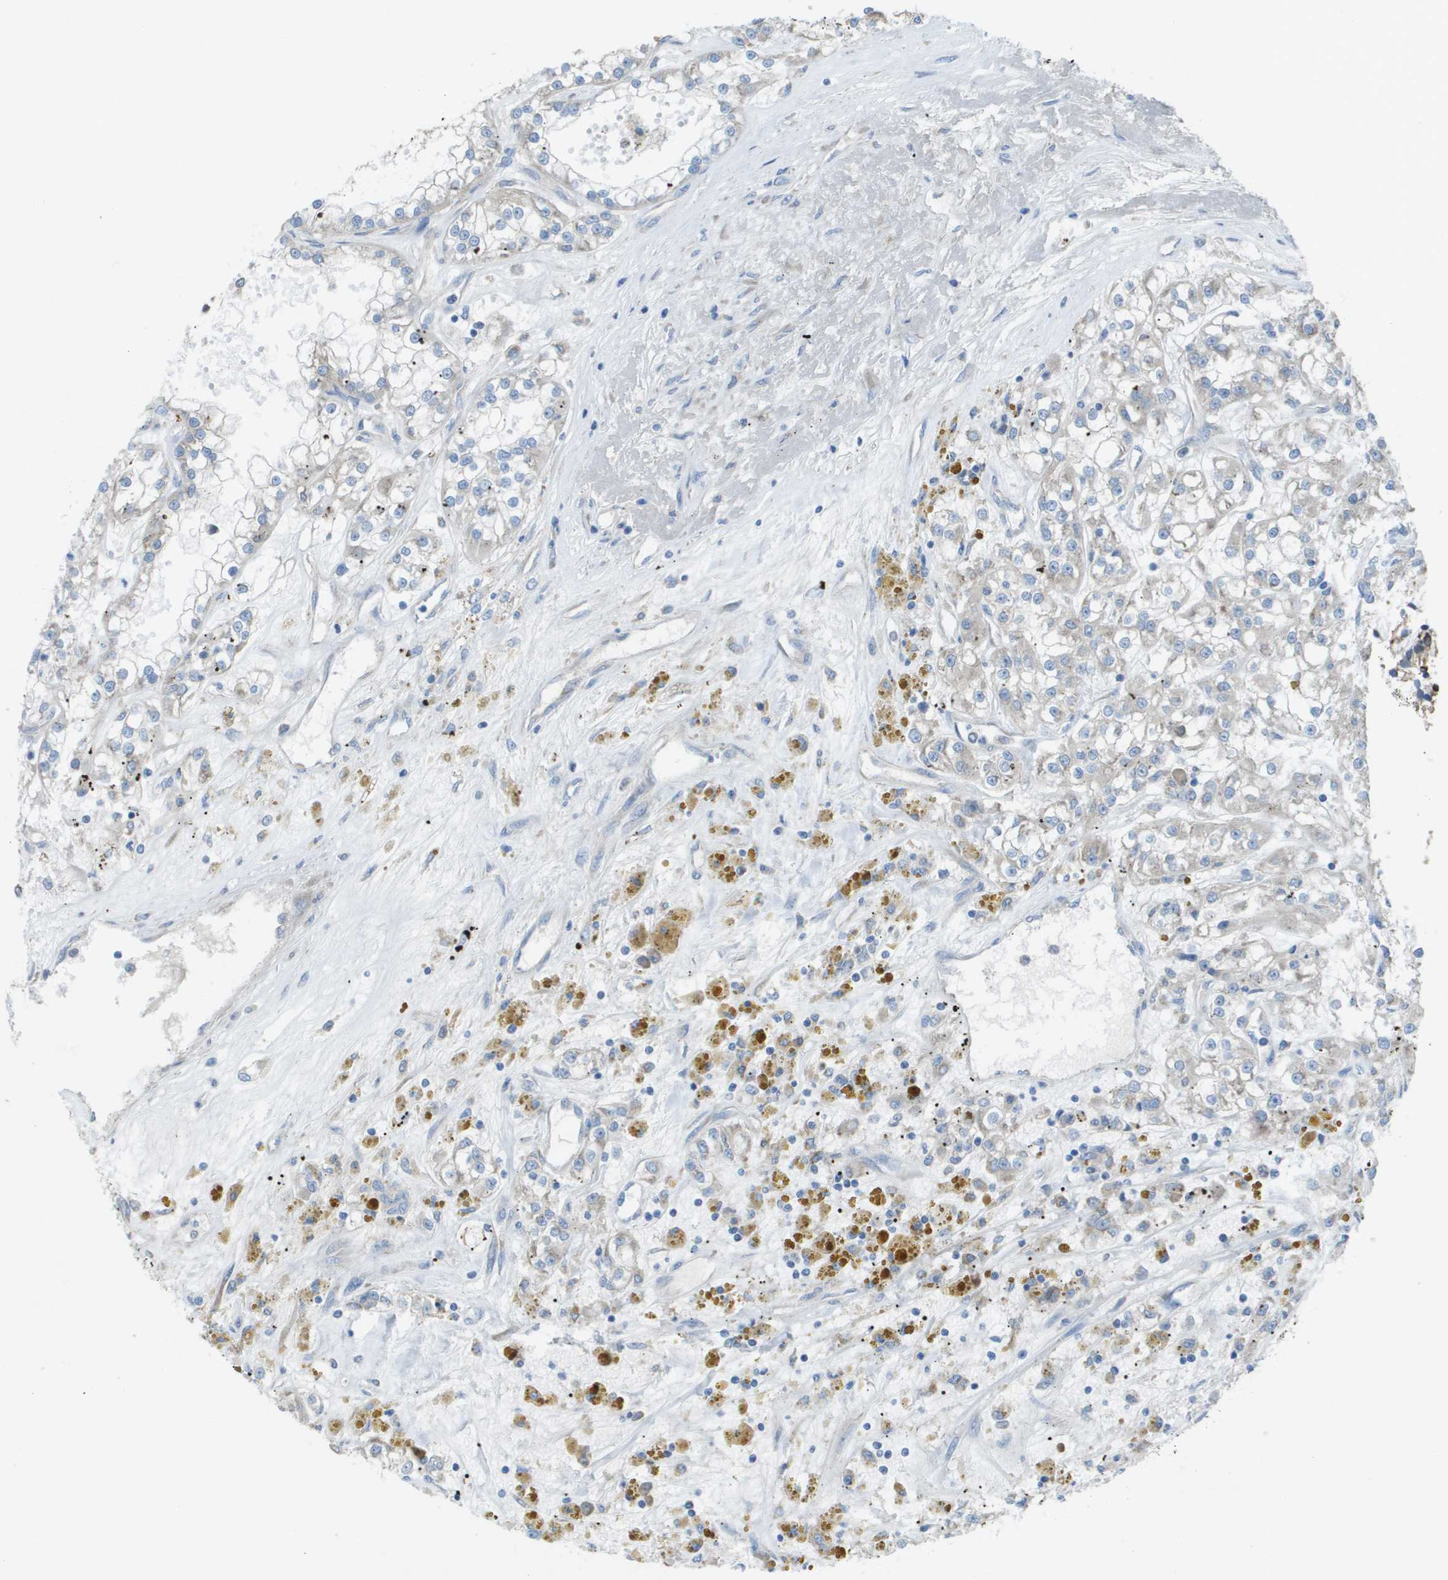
{"staining": {"intensity": "negative", "quantity": "none", "location": "none"}, "tissue": "renal cancer", "cell_type": "Tumor cells", "image_type": "cancer", "snomed": [{"axis": "morphology", "description": "Adenocarcinoma, NOS"}, {"axis": "topography", "description": "Kidney"}], "caption": "This is a image of immunohistochemistry (IHC) staining of adenocarcinoma (renal), which shows no staining in tumor cells.", "gene": "CLCN2", "patient": {"sex": "female", "age": 52}}